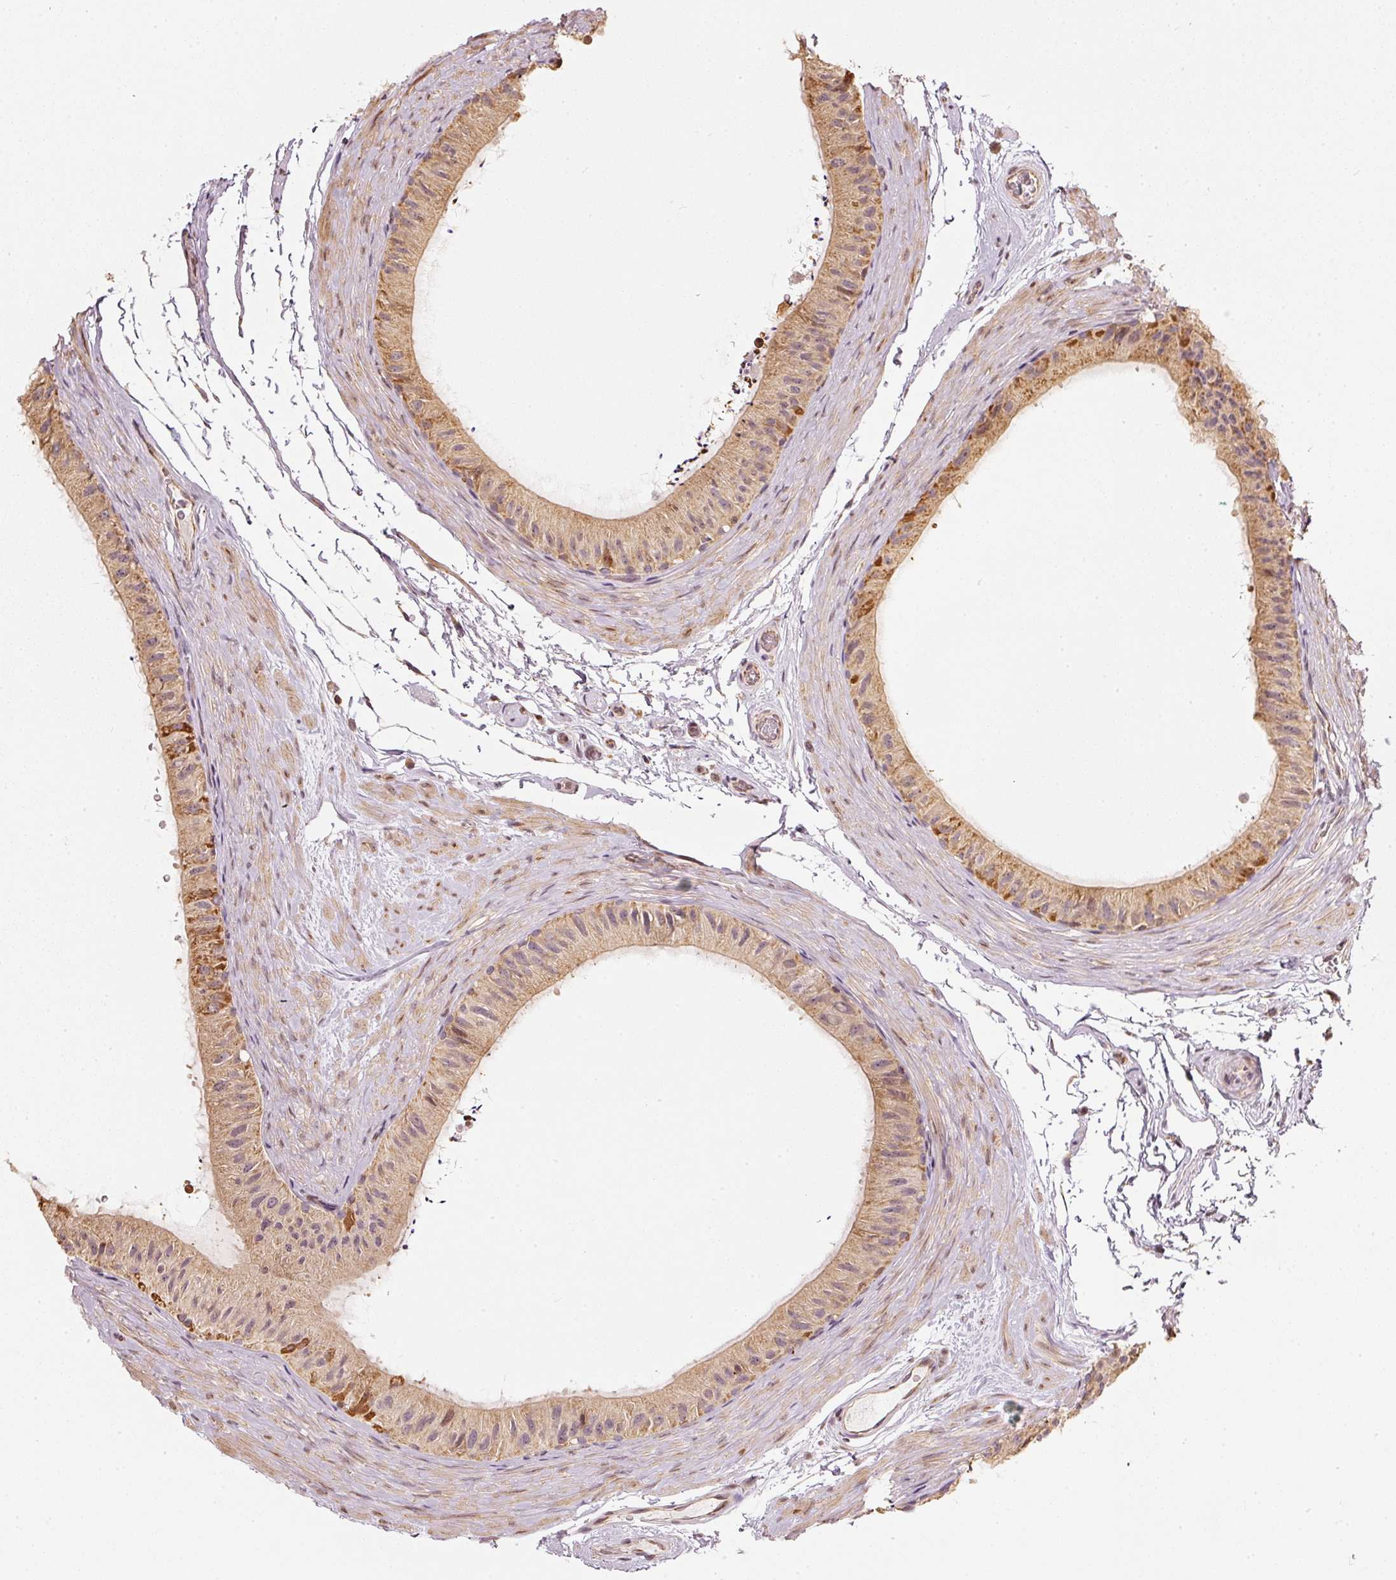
{"staining": {"intensity": "moderate", "quantity": "25%-75%", "location": "cytoplasmic/membranous,nuclear"}, "tissue": "epididymis", "cell_type": "Glandular cells", "image_type": "normal", "snomed": [{"axis": "morphology", "description": "Normal tissue, NOS"}, {"axis": "topography", "description": "Epididymis"}], "caption": "Immunohistochemistry histopathology image of unremarkable epididymis: epididymis stained using IHC shows medium levels of moderate protein expression localized specifically in the cytoplasmic/membranous,nuclear of glandular cells, appearing as a cytoplasmic/membranous,nuclear brown color.", "gene": "RAB35", "patient": {"sex": "male", "age": 55}}